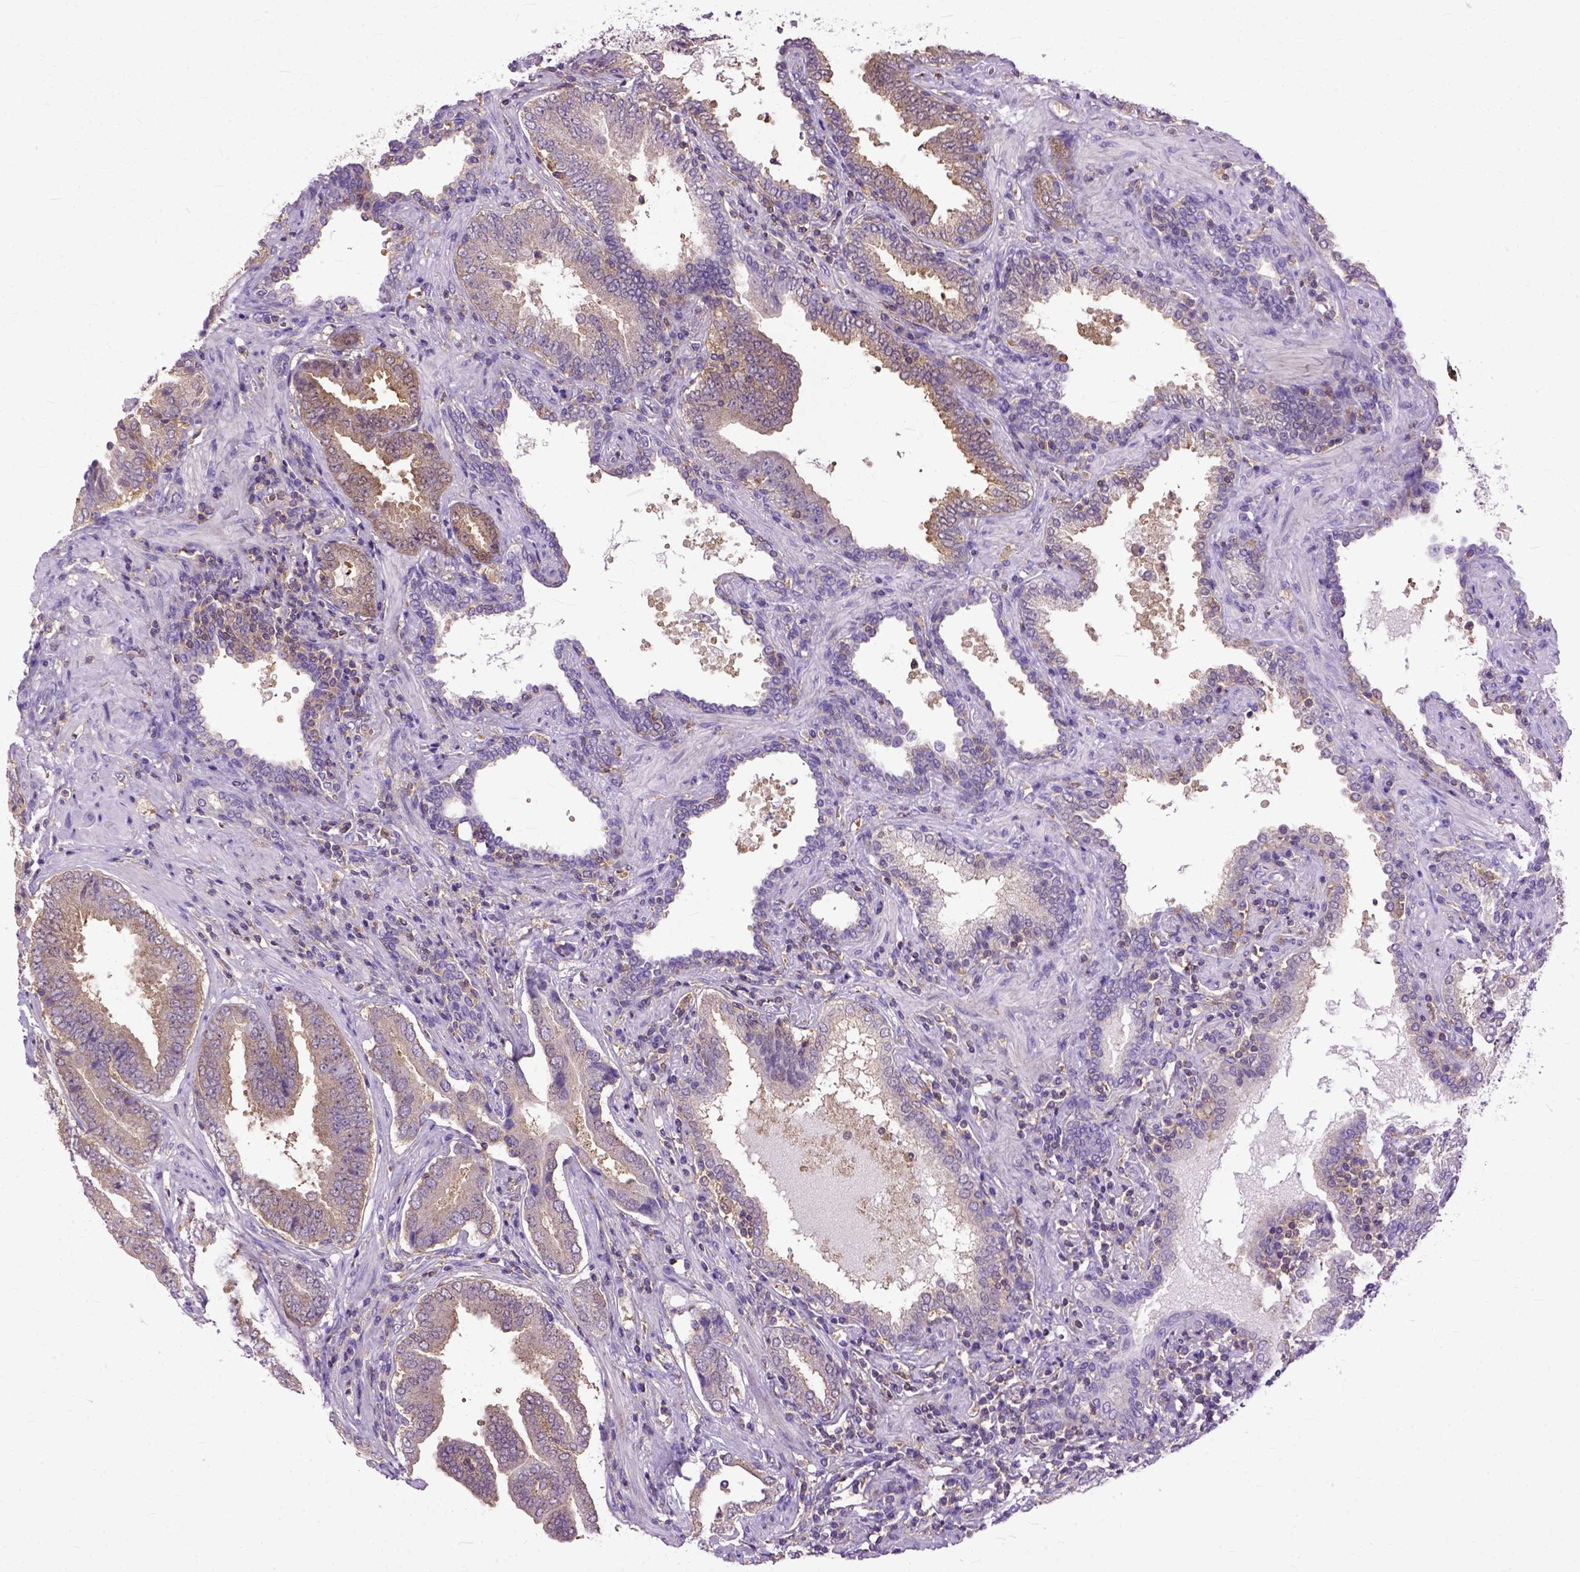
{"staining": {"intensity": "weak", "quantity": "25%-75%", "location": "cytoplasmic/membranous"}, "tissue": "prostate cancer", "cell_type": "Tumor cells", "image_type": "cancer", "snomed": [{"axis": "morphology", "description": "Adenocarcinoma, NOS"}, {"axis": "topography", "description": "Prostate"}], "caption": "Weak cytoplasmic/membranous staining for a protein is appreciated in about 25%-75% of tumor cells of prostate cancer (adenocarcinoma) using immunohistochemistry (IHC).", "gene": "NAMPT", "patient": {"sex": "male", "age": 64}}